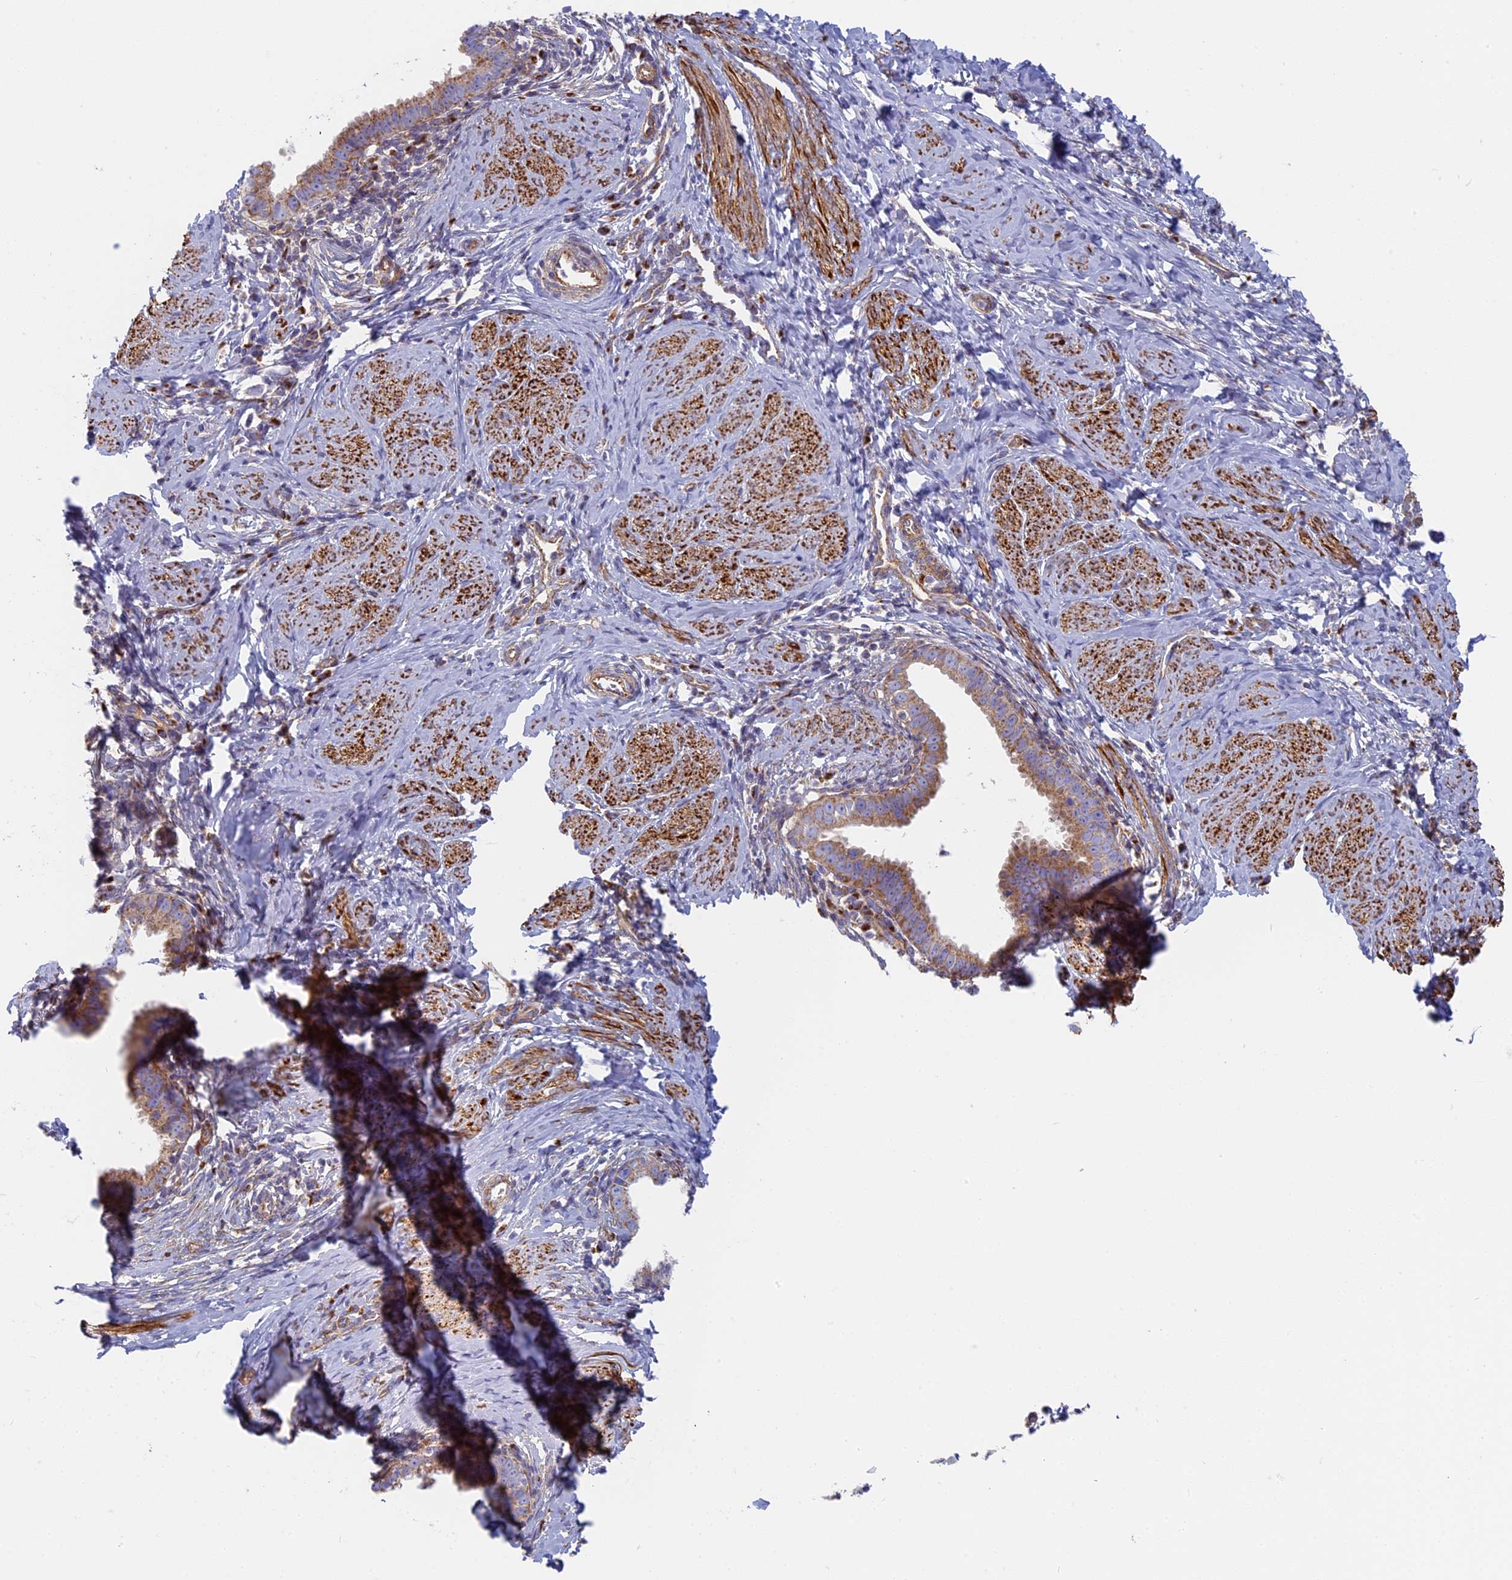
{"staining": {"intensity": "moderate", "quantity": ">75%", "location": "cytoplasmic/membranous"}, "tissue": "cervical cancer", "cell_type": "Tumor cells", "image_type": "cancer", "snomed": [{"axis": "morphology", "description": "Adenocarcinoma, NOS"}, {"axis": "topography", "description": "Cervix"}], "caption": "IHC of cervical cancer demonstrates medium levels of moderate cytoplasmic/membranous expression in about >75% of tumor cells. The protein of interest is stained brown, and the nuclei are stained in blue (DAB IHC with brightfield microscopy, high magnification).", "gene": "DDA1", "patient": {"sex": "female", "age": 36}}